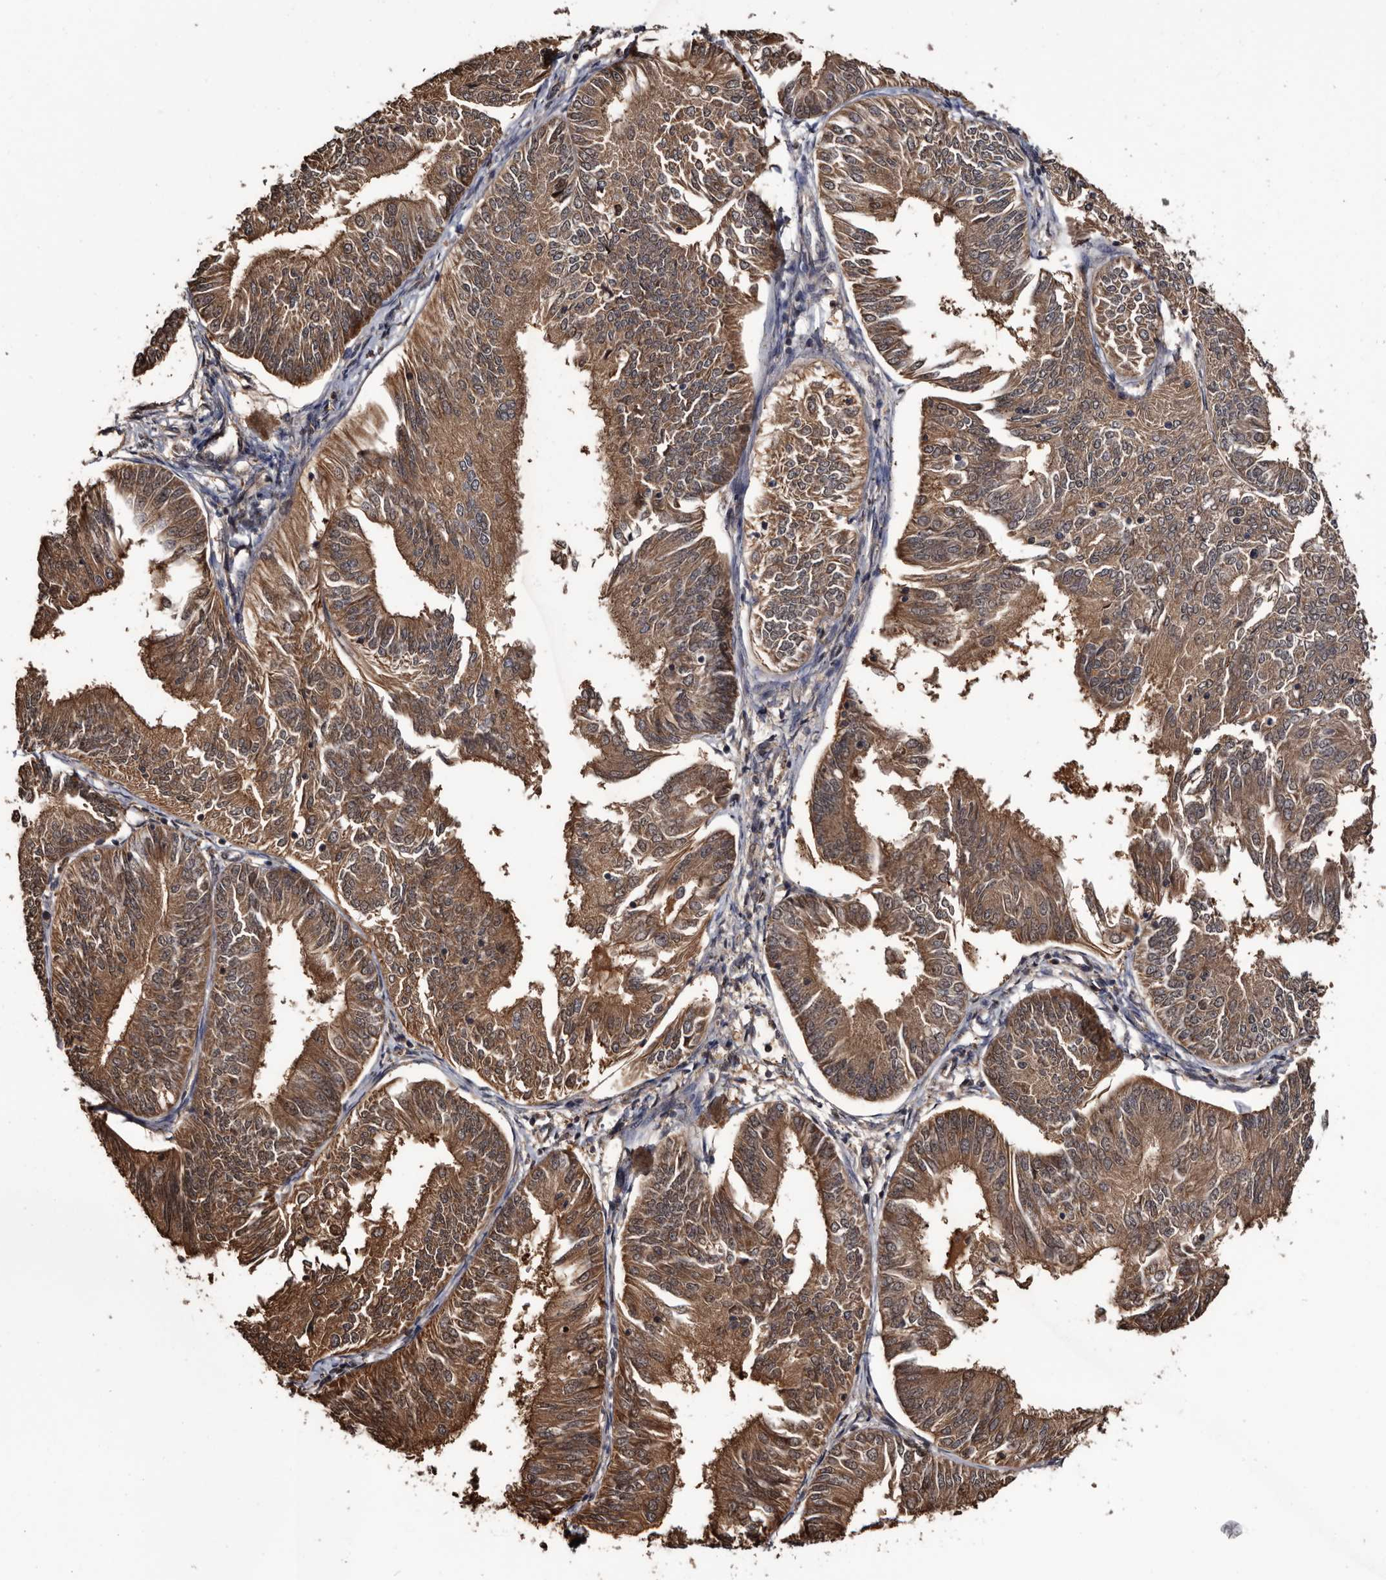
{"staining": {"intensity": "strong", "quantity": ">75%", "location": "cytoplasmic/membranous"}, "tissue": "endometrial cancer", "cell_type": "Tumor cells", "image_type": "cancer", "snomed": [{"axis": "morphology", "description": "Adenocarcinoma, NOS"}, {"axis": "topography", "description": "Endometrium"}], "caption": "The image displays immunohistochemical staining of endometrial adenocarcinoma. There is strong cytoplasmic/membranous staining is appreciated in approximately >75% of tumor cells.", "gene": "TTI2", "patient": {"sex": "female", "age": 58}}